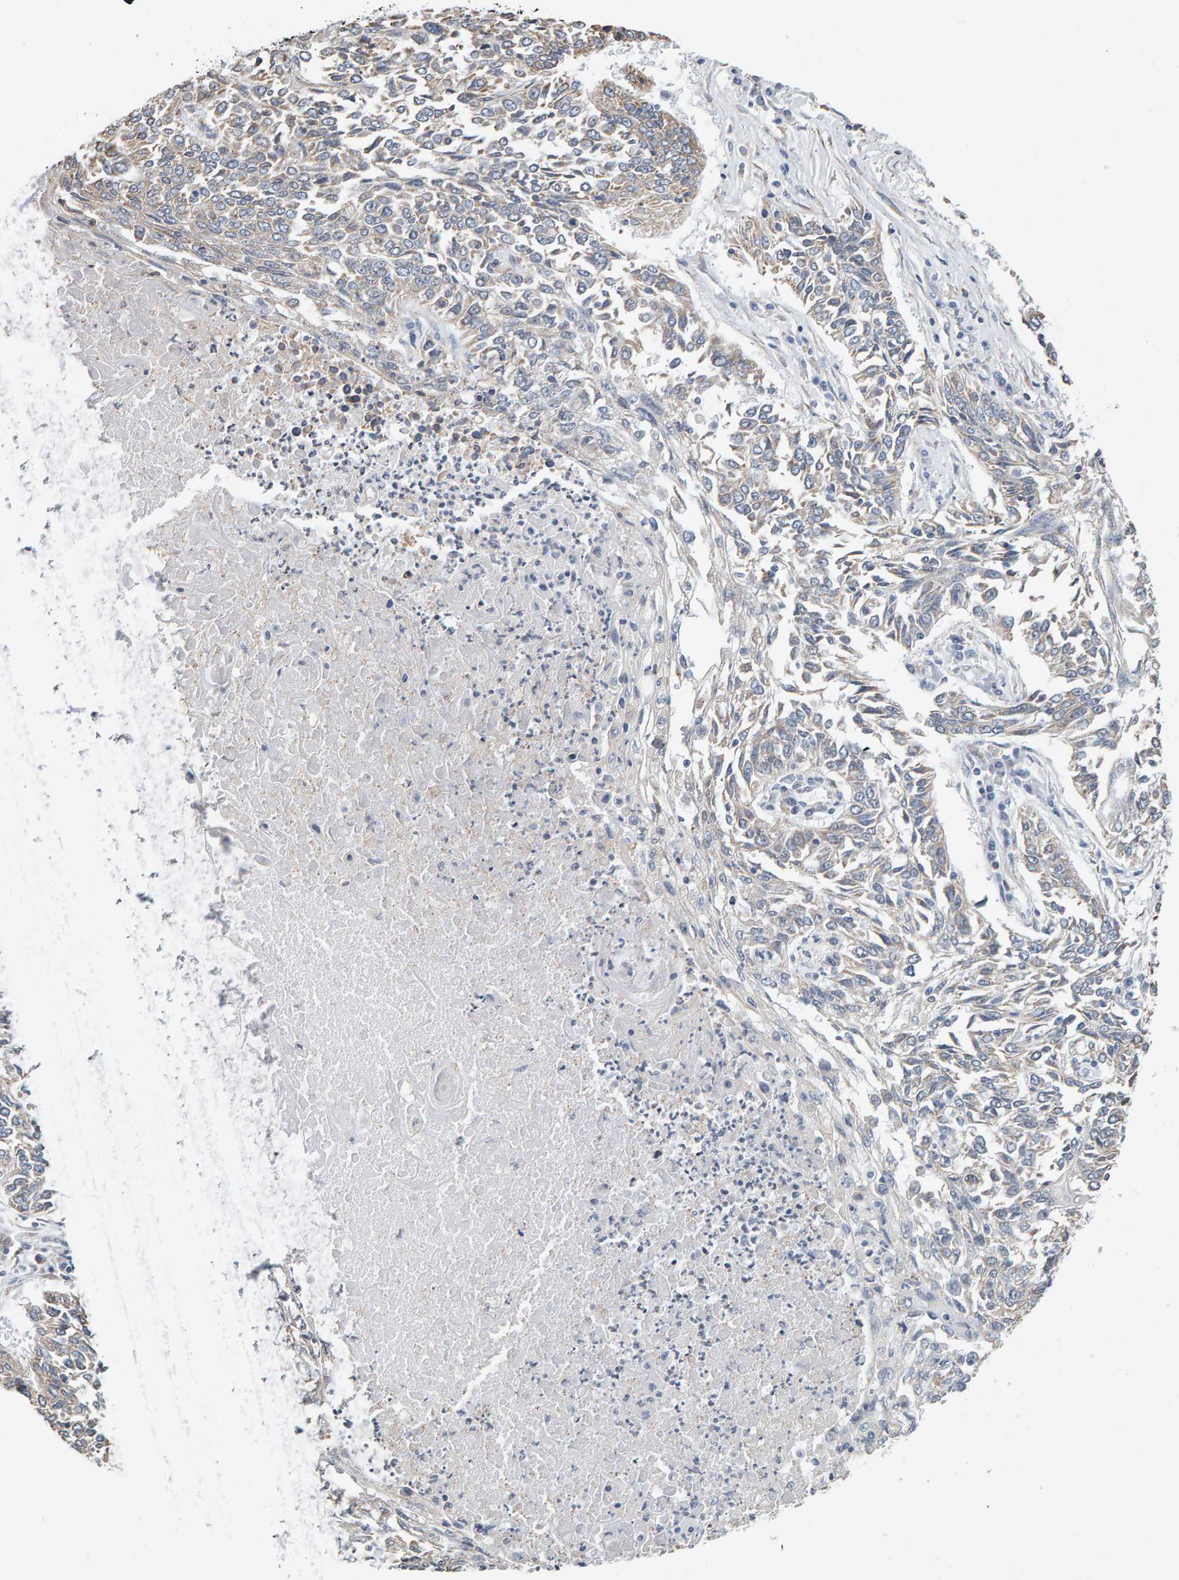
{"staining": {"intensity": "weak", "quantity": "<25%", "location": "cytoplasmic/membranous"}, "tissue": "lung cancer", "cell_type": "Tumor cells", "image_type": "cancer", "snomed": [{"axis": "morphology", "description": "Normal tissue, NOS"}, {"axis": "morphology", "description": "Squamous cell carcinoma, NOS"}, {"axis": "topography", "description": "Cartilage tissue"}, {"axis": "topography", "description": "Bronchus"}, {"axis": "topography", "description": "Lung"}], "caption": "Tumor cells are negative for brown protein staining in lung squamous cell carcinoma.", "gene": "ADHFE1", "patient": {"sex": "female", "age": 49}}